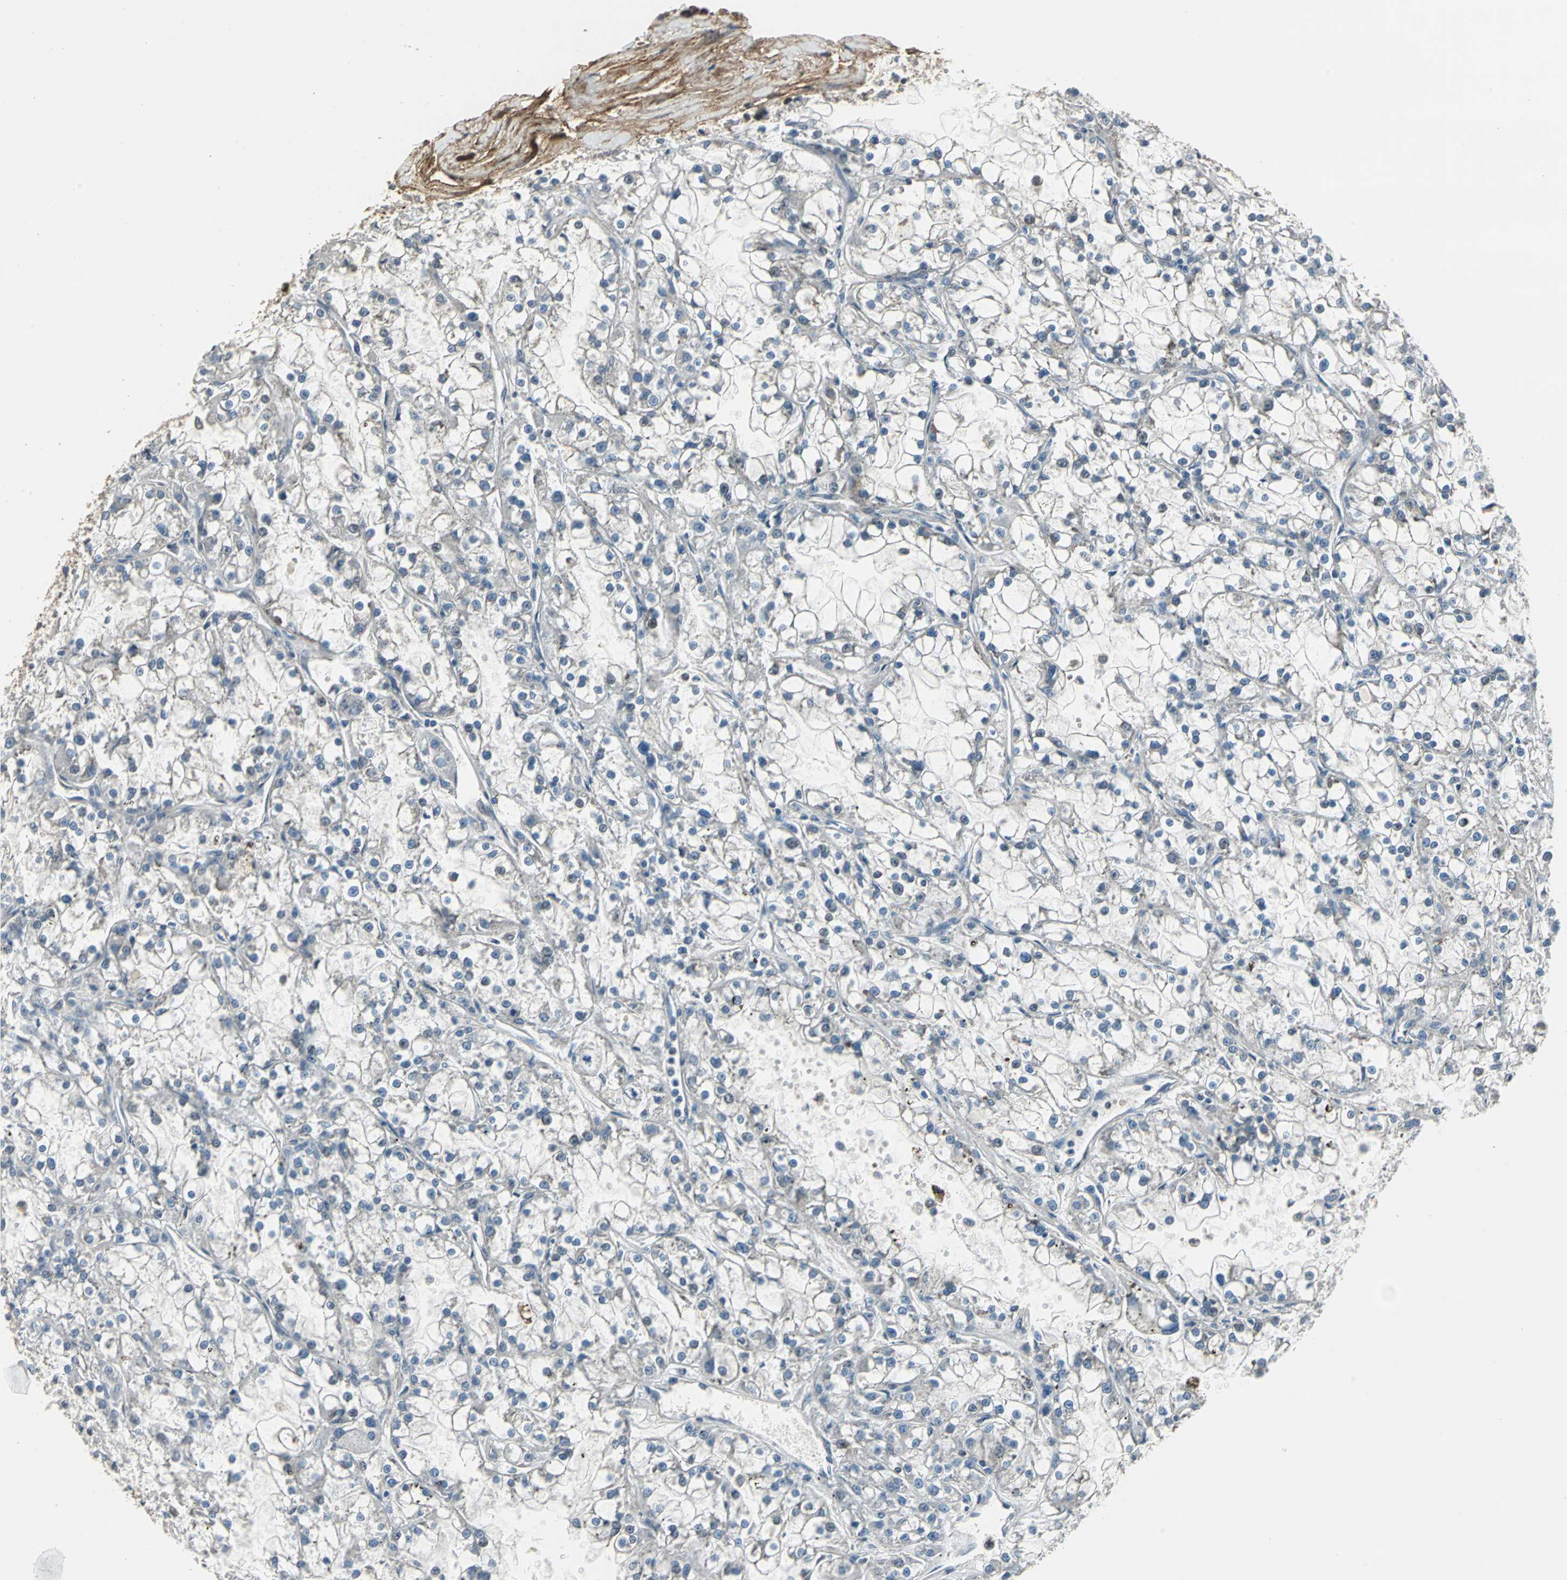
{"staining": {"intensity": "weak", "quantity": "25%-75%", "location": "cytoplasmic/membranous"}, "tissue": "renal cancer", "cell_type": "Tumor cells", "image_type": "cancer", "snomed": [{"axis": "morphology", "description": "Adenocarcinoma, NOS"}, {"axis": "topography", "description": "Kidney"}], "caption": "Immunohistochemistry (IHC) image of human renal cancer (adenocarcinoma) stained for a protein (brown), which displays low levels of weak cytoplasmic/membranous positivity in about 25%-75% of tumor cells.", "gene": "DNAJB4", "patient": {"sex": "female", "age": 52}}